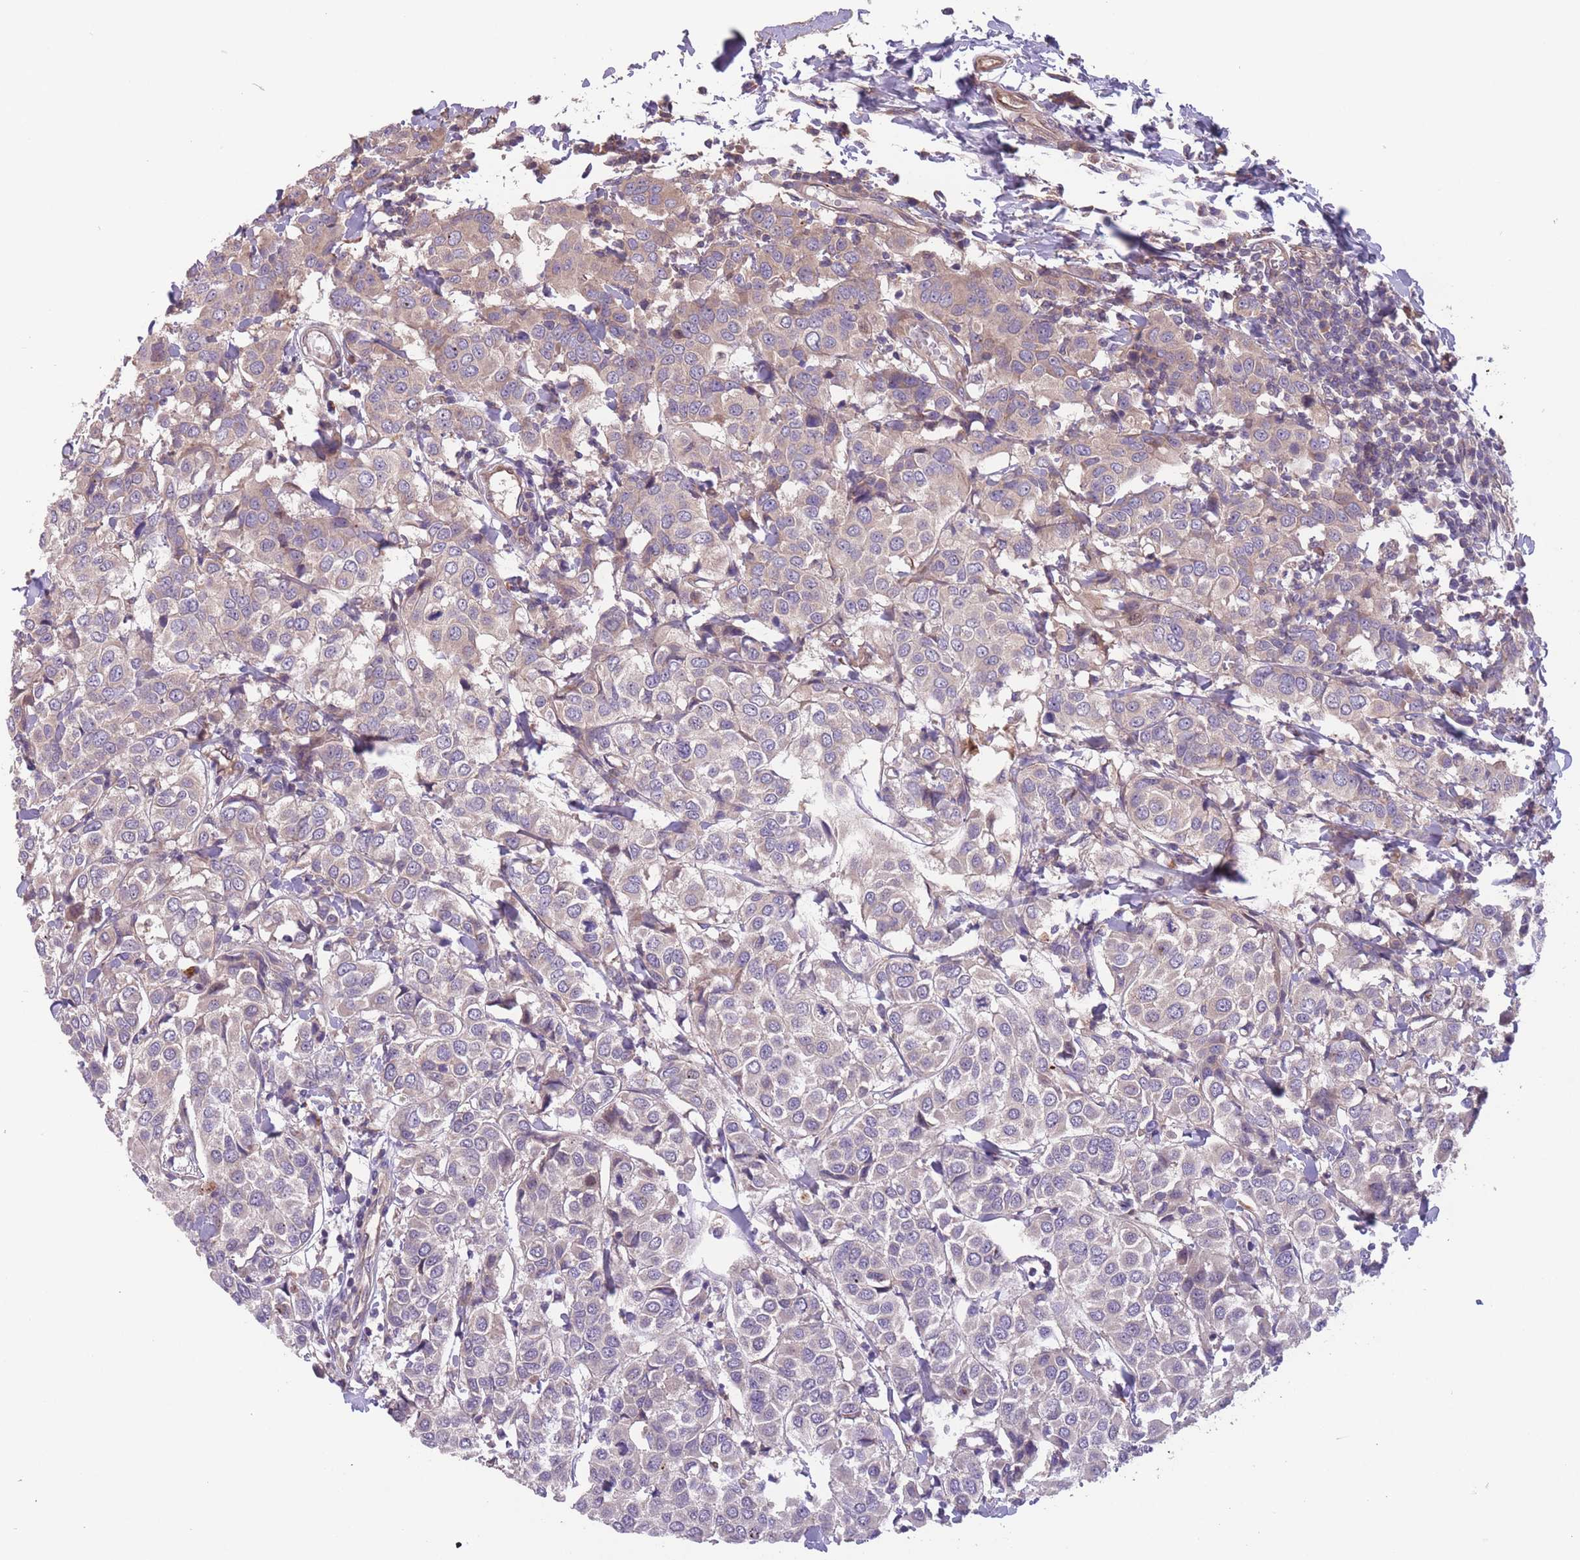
{"staining": {"intensity": "weak", "quantity": "<25%", "location": "cytoplasmic/membranous"}, "tissue": "breast cancer", "cell_type": "Tumor cells", "image_type": "cancer", "snomed": [{"axis": "morphology", "description": "Duct carcinoma"}, {"axis": "topography", "description": "Breast"}], "caption": "Breast cancer (intraductal carcinoma) was stained to show a protein in brown. There is no significant positivity in tumor cells.", "gene": "ITPKC", "patient": {"sex": "female", "age": 55}}